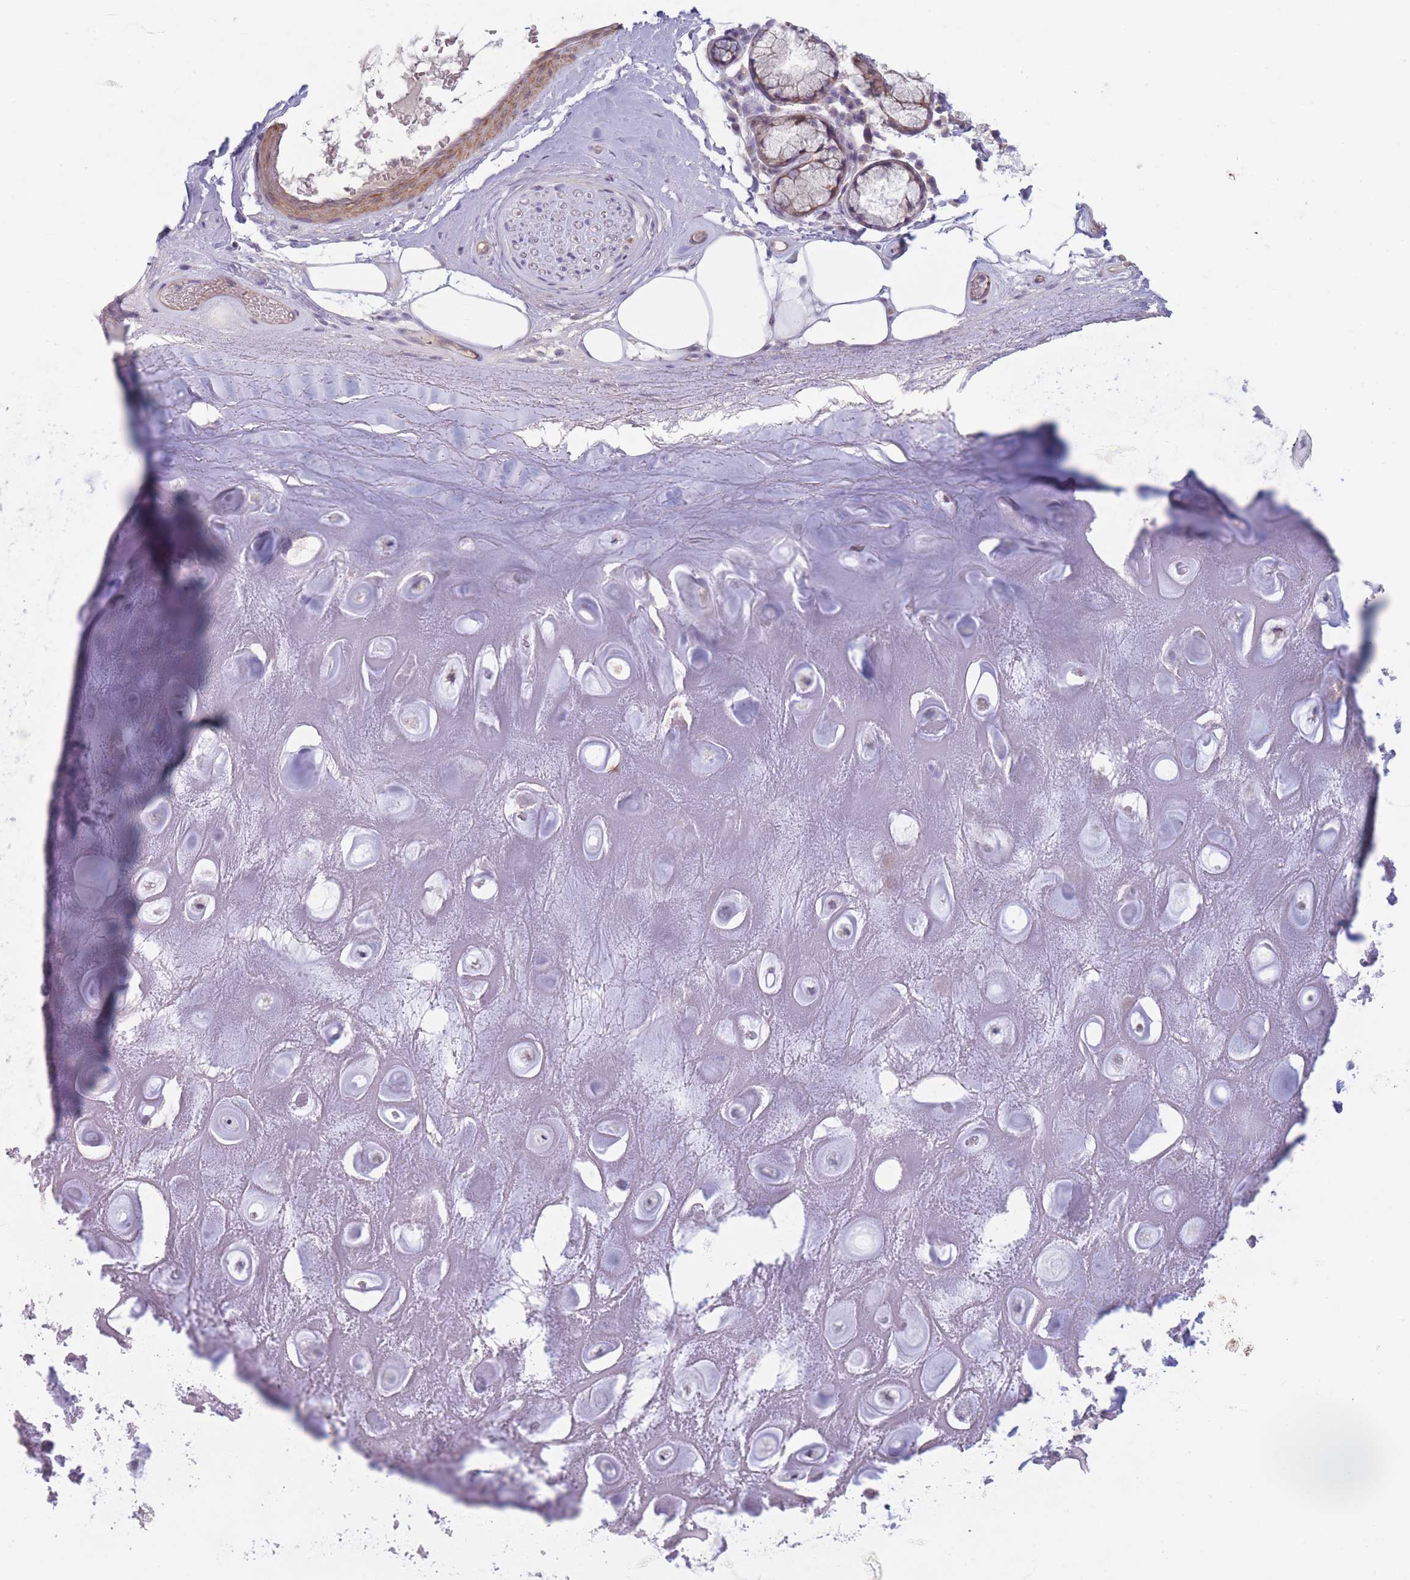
{"staining": {"intensity": "negative", "quantity": "none", "location": "none"}, "tissue": "adipose tissue", "cell_type": "Adipocytes", "image_type": "normal", "snomed": [{"axis": "morphology", "description": "Normal tissue, NOS"}, {"axis": "topography", "description": "Cartilage tissue"}], "caption": "Immunohistochemistry micrograph of benign adipose tissue: human adipose tissue stained with DAB displays no significant protein expression in adipocytes.", "gene": "PNPLA5", "patient": {"sex": "male", "age": 81}}